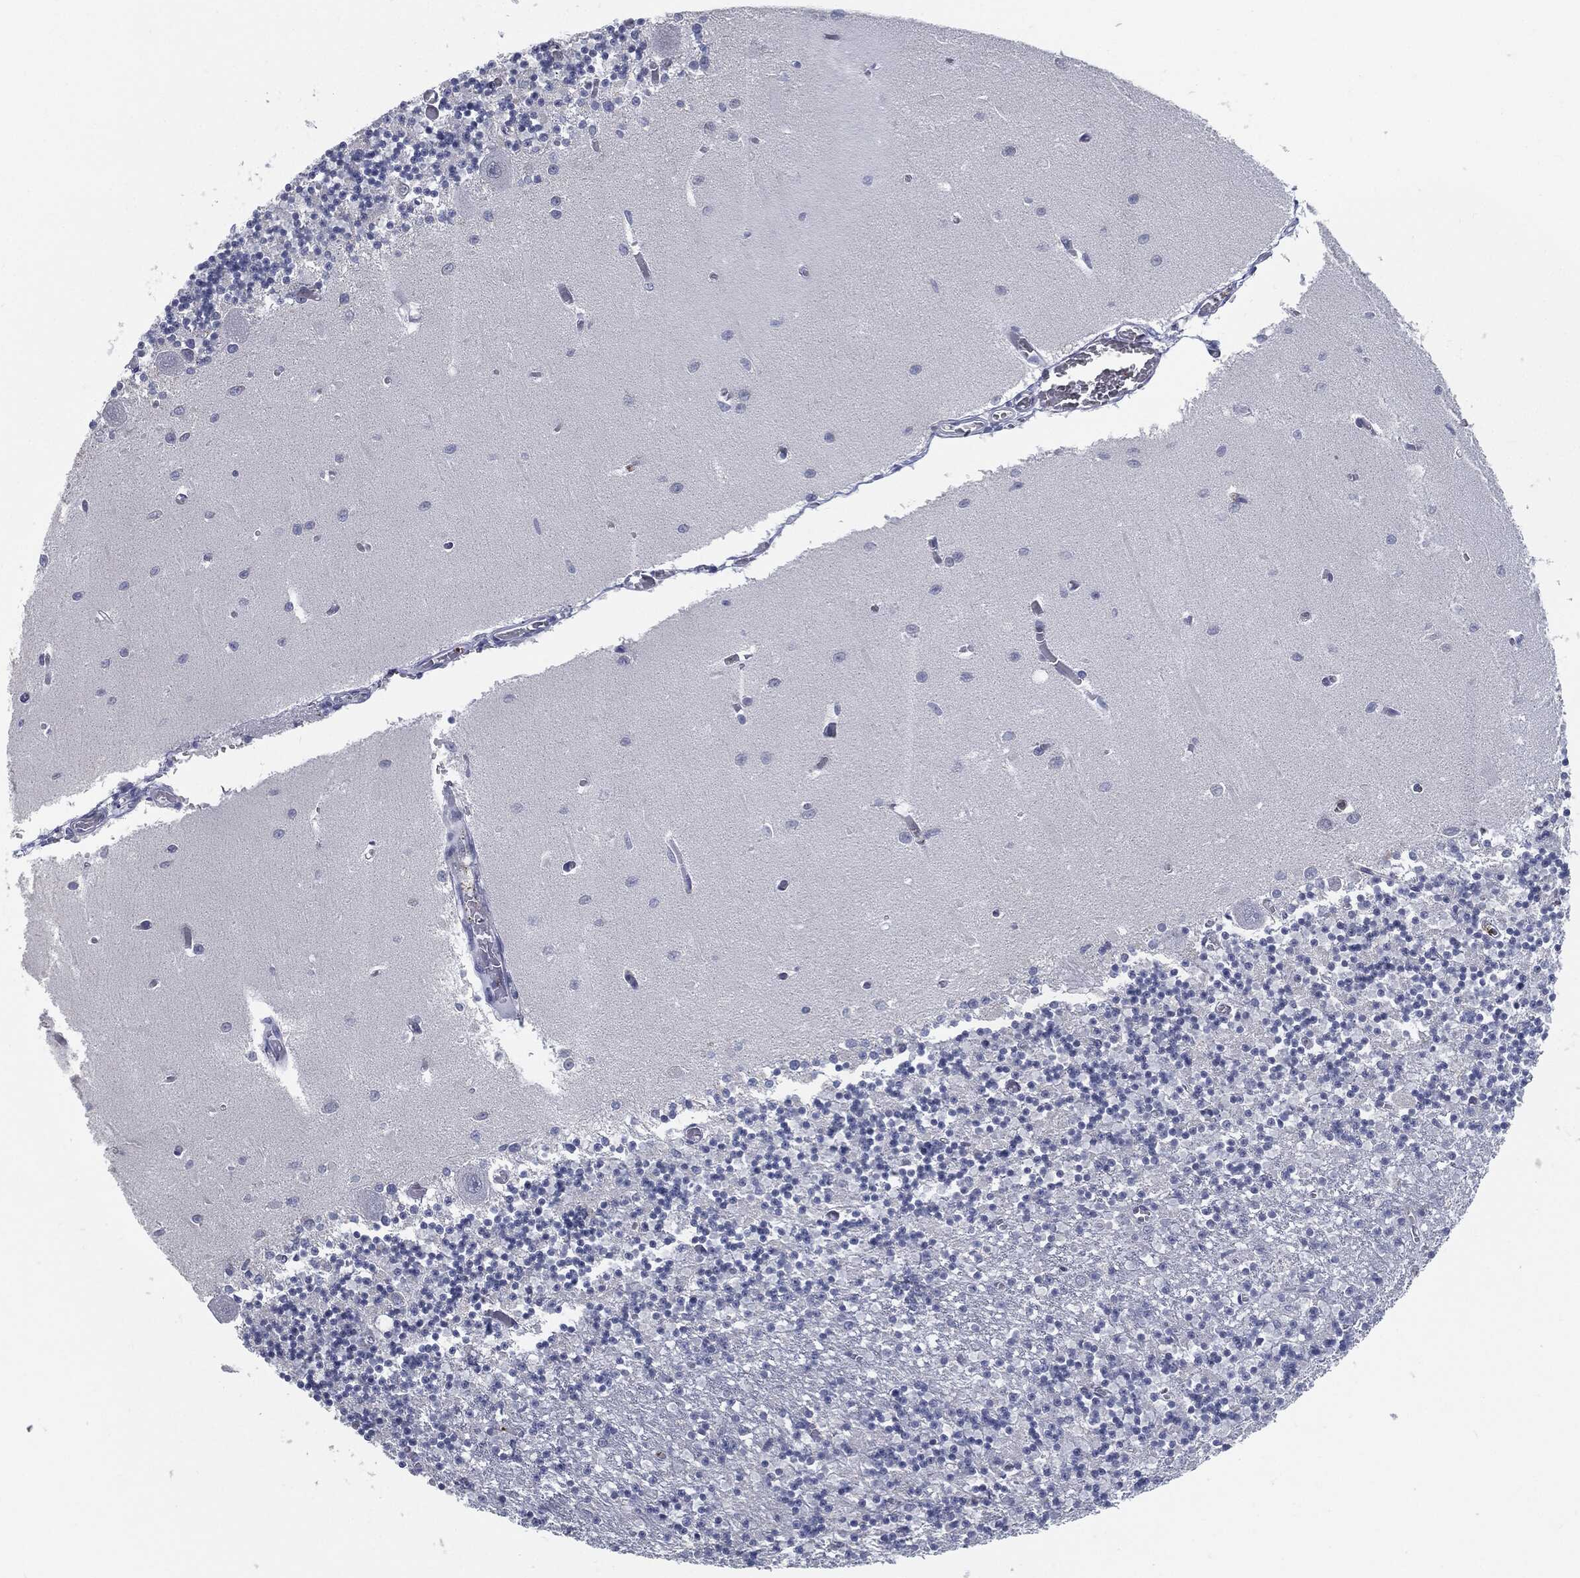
{"staining": {"intensity": "negative", "quantity": "none", "location": "none"}, "tissue": "cerebellum", "cell_type": "Cells in granular layer", "image_type": "normal", "snomed": [{"axis": "morphology", "description": "Normal tissue, NOS"}, {"axis": "topography", "description": "Cerebellum"}], "caption": "Cells in granular layer show no significant protein staining in benign cerebellum.", "gene": "PROM1", "patient": {"sex": "female", "age": 64}}